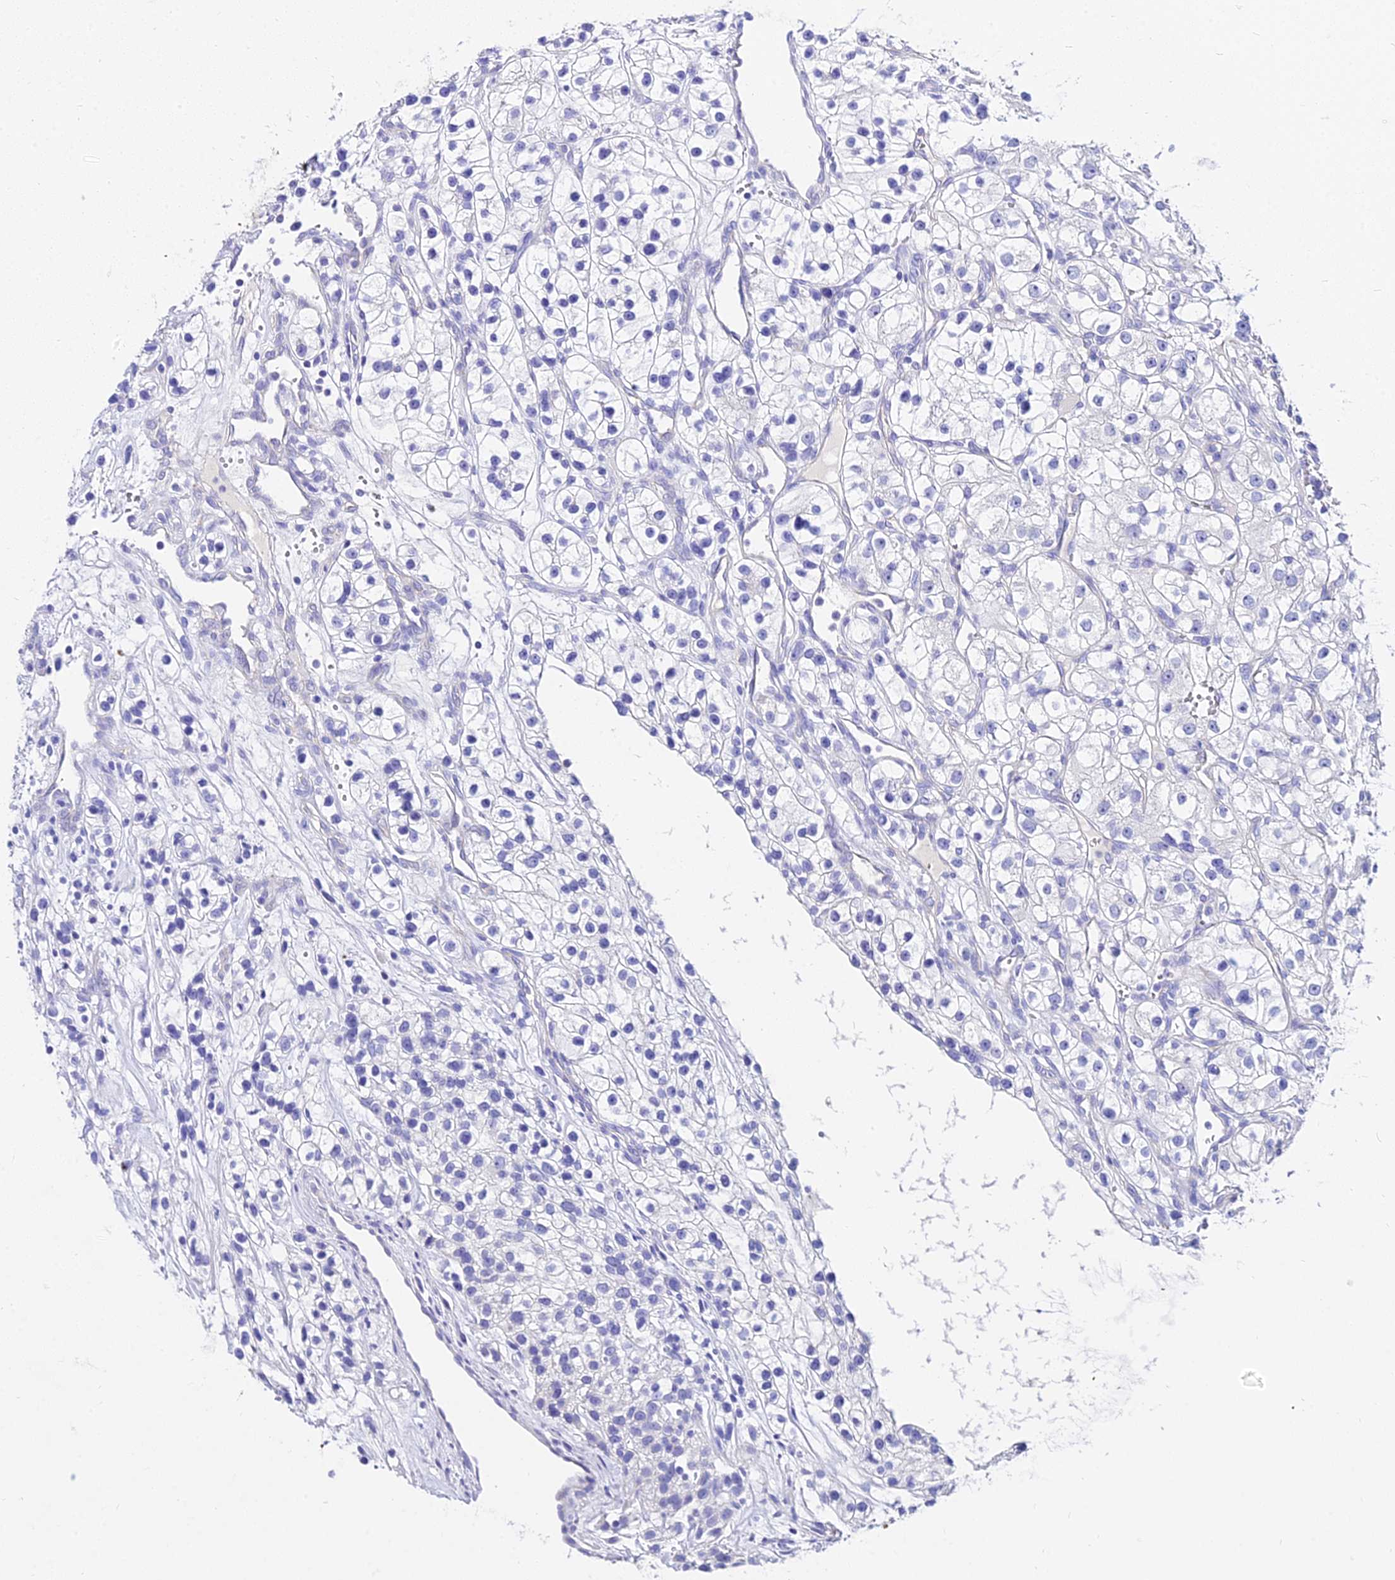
{"staining": {"intensity": "negative", "quantity": "none", "location": "none"}, "tissue": "renal cancer", "cell_type": "Tumor cells", "image_type": "cancer", "snomed": [{"axis": "morphology", "description": "Adenocarcinoma, NOS"}, {"axis": "topography", "description": "Kidney"}], "caption": "A high-resolution photomicrograph shows immunohistochemistry (IHC) staining of adenocarcinoma (renal), which displays no significant positivity in tumor cells. The staining is performed using DAB (3,3'-diaminobenzidine) brown chromogen with nuclei counter-stained in using hematoxylin.", "gene": "DEFB106A", "patient": {"sex": "female", "age": 57}}